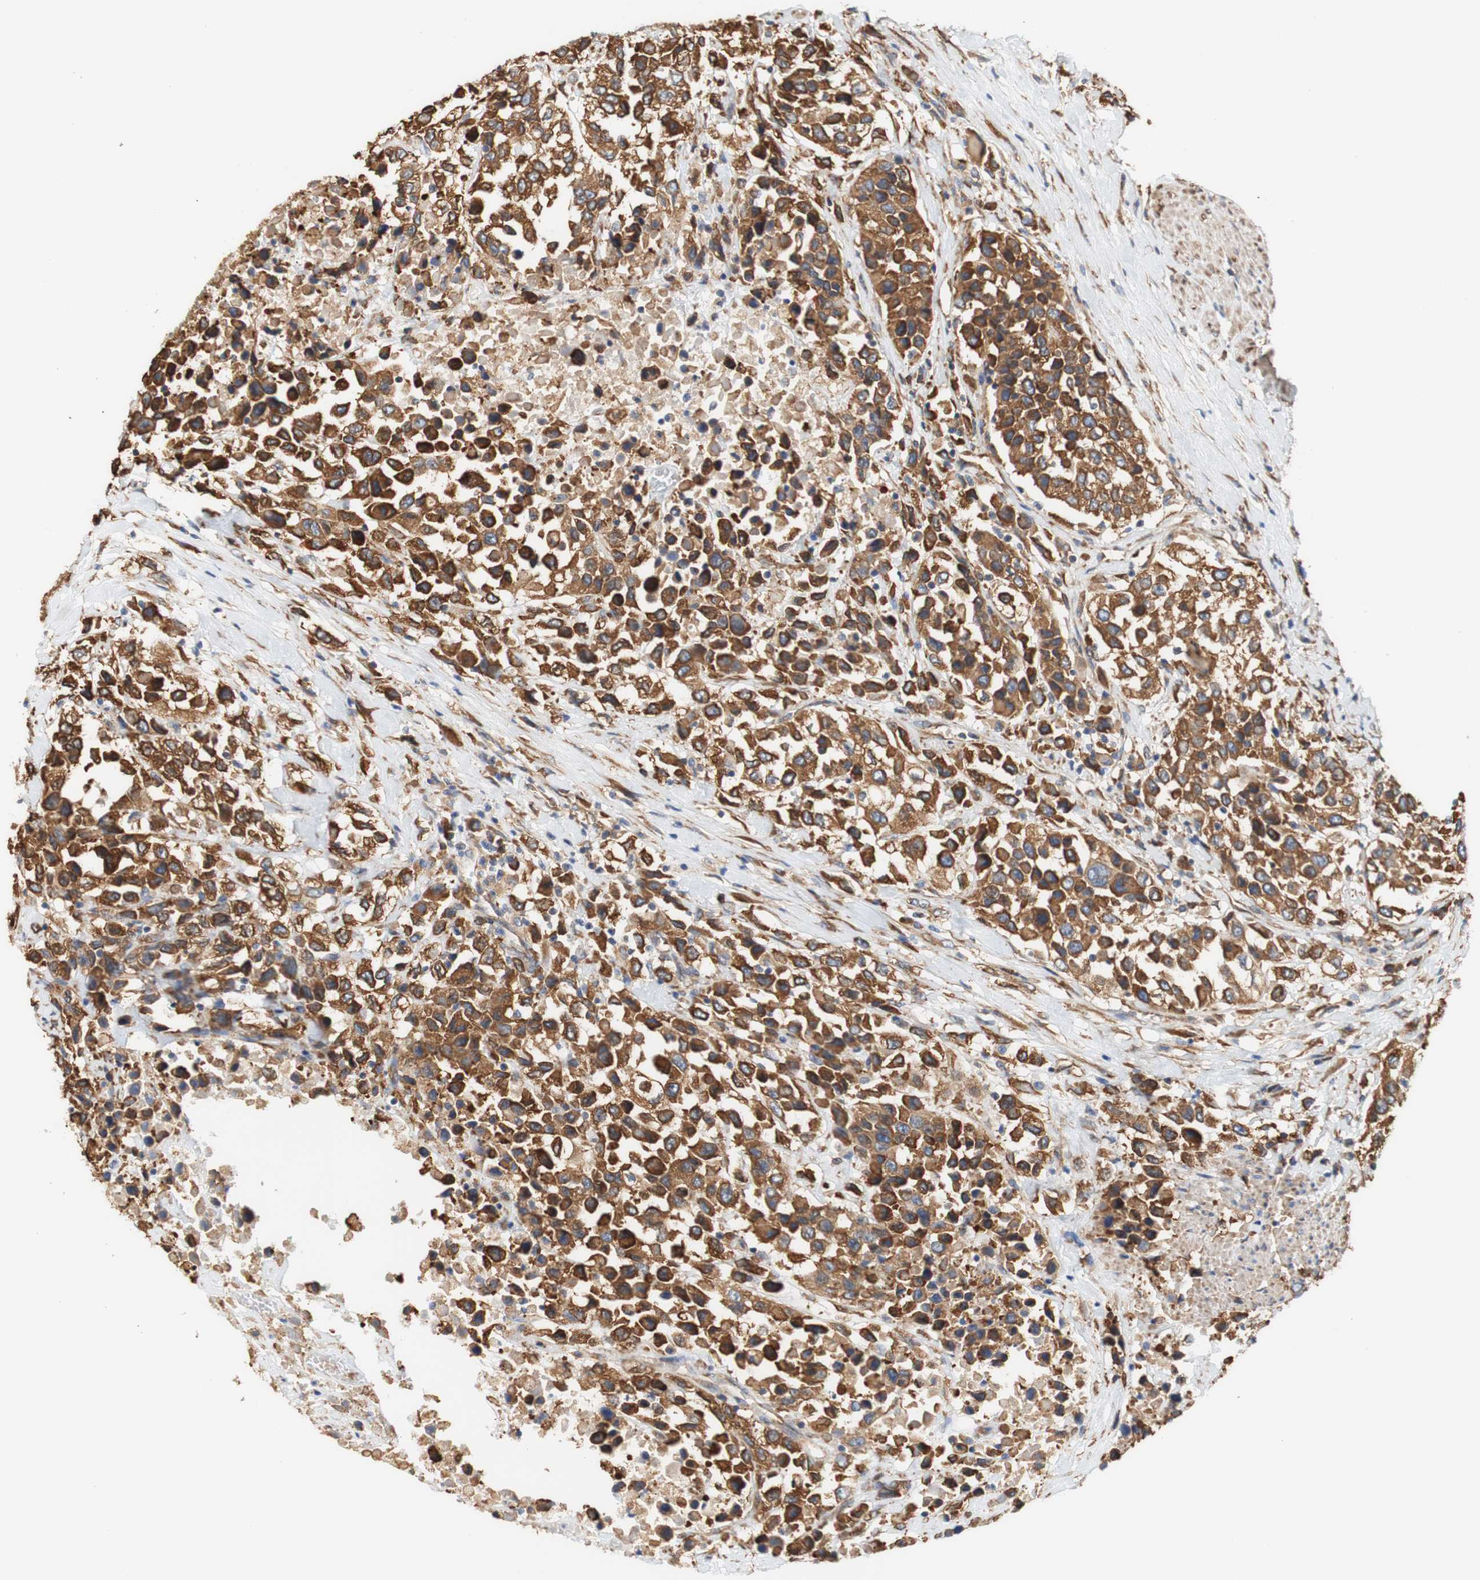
{"staining": {"intensity": "strong", "quantity": ">75%", "location": "cytoplasmic/membranous"}, "tissue": "urothelial cancer", "cell_type": "Tumor cells", "image_type": "cancer", "snomed": [{"axis": "morphology", "description": "Urothelial carcinoma, High grade"}, {"axis": "topography", "description": "Urinary bladder"}], "caption": "The histopathology image exhibits staining of urothelial carcinoma (high-grade), revealing strong cytoplasmic/membranous protein positivity (brown color) within tumor cells.", "gene": "EIF2AK4", "patient": {"sex": "female", "age": 80}}